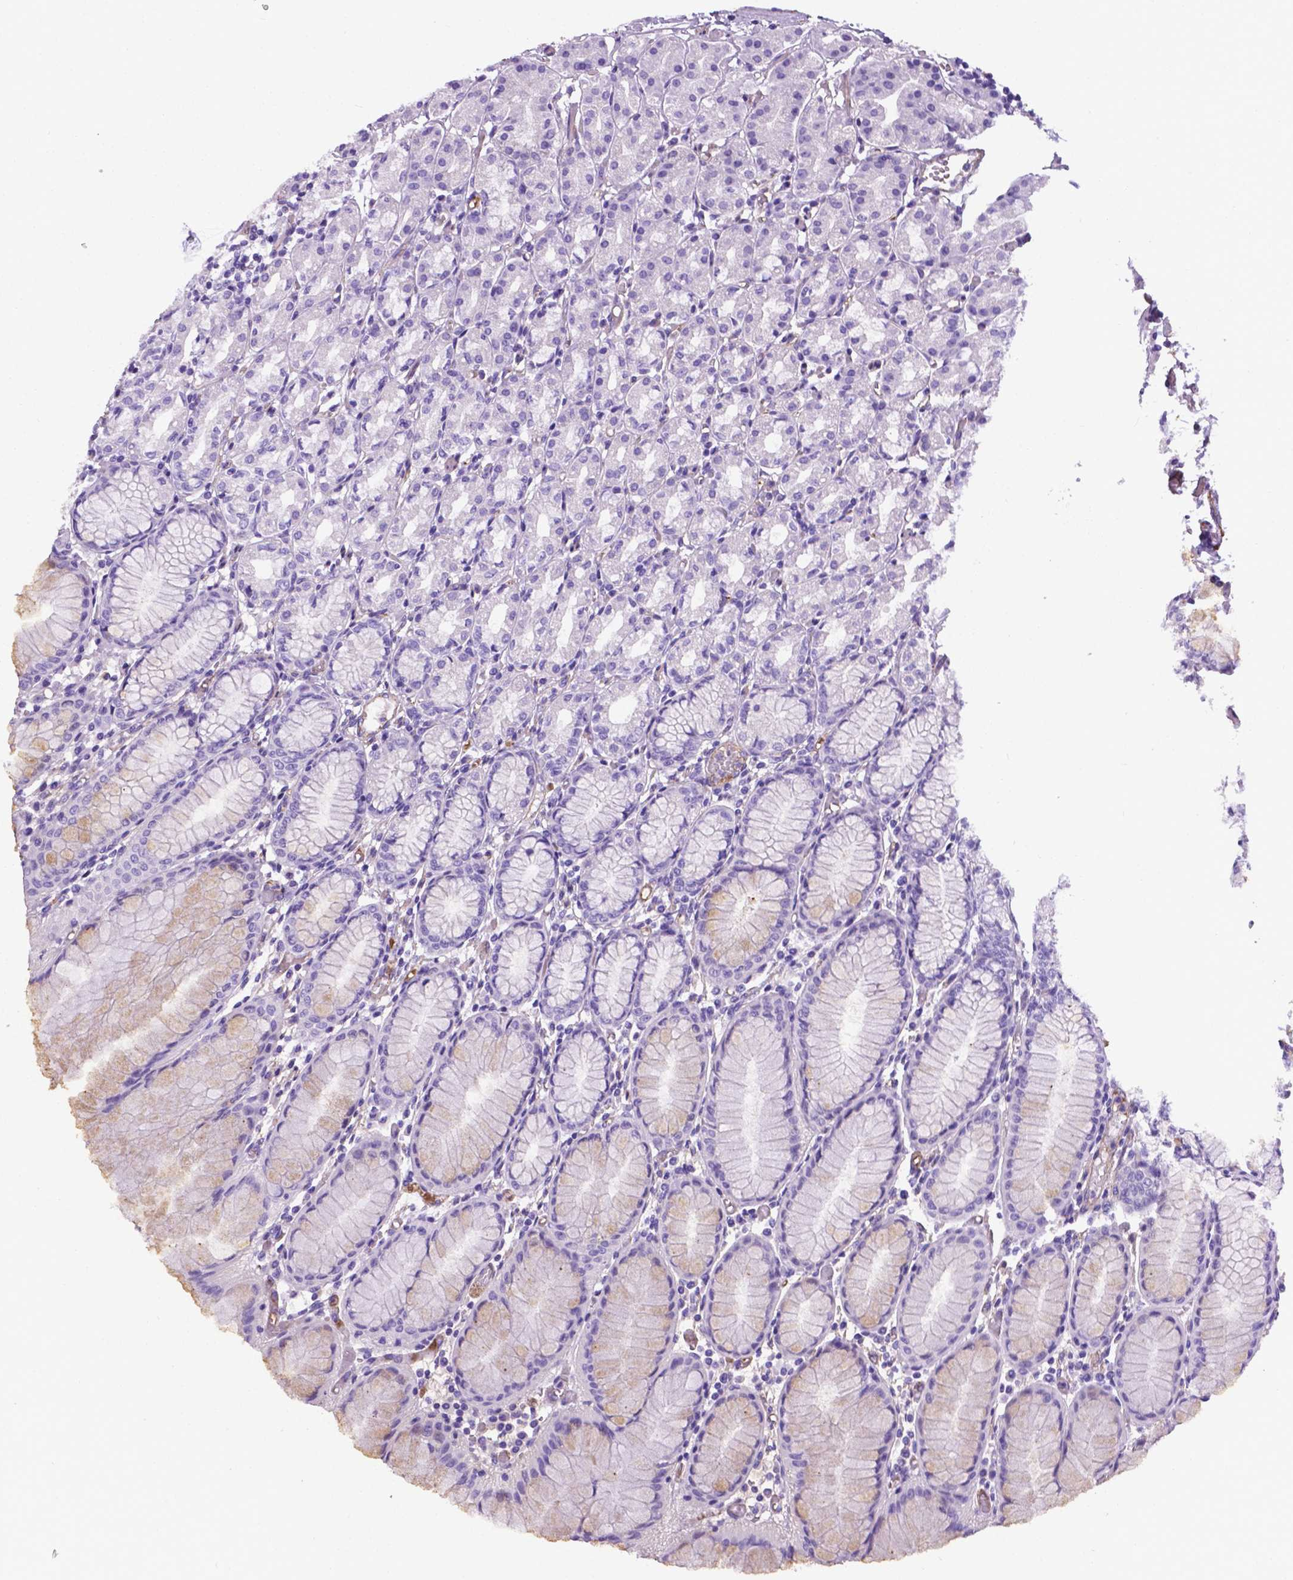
{"staining": {"intensity": "weak", "quantity": "<25%", "location": "cytoplasmic/membranous"}, "tissue": "stomach", "cell_type": "Glandular cells", "image_type": "normal", "snomed": [{"axis": "morphology", "description": "Normal tissue, NOS"}, {"axis": "topography", "description": "Stomach"}], "caption": "Immunohistochemistry photomicrograph of normal stomach: human stomach stained with DAB demonstrates no significant protein expression in glandular cells.", "gene": "APOE", "patient": {"sex": "female", "age": 57}}